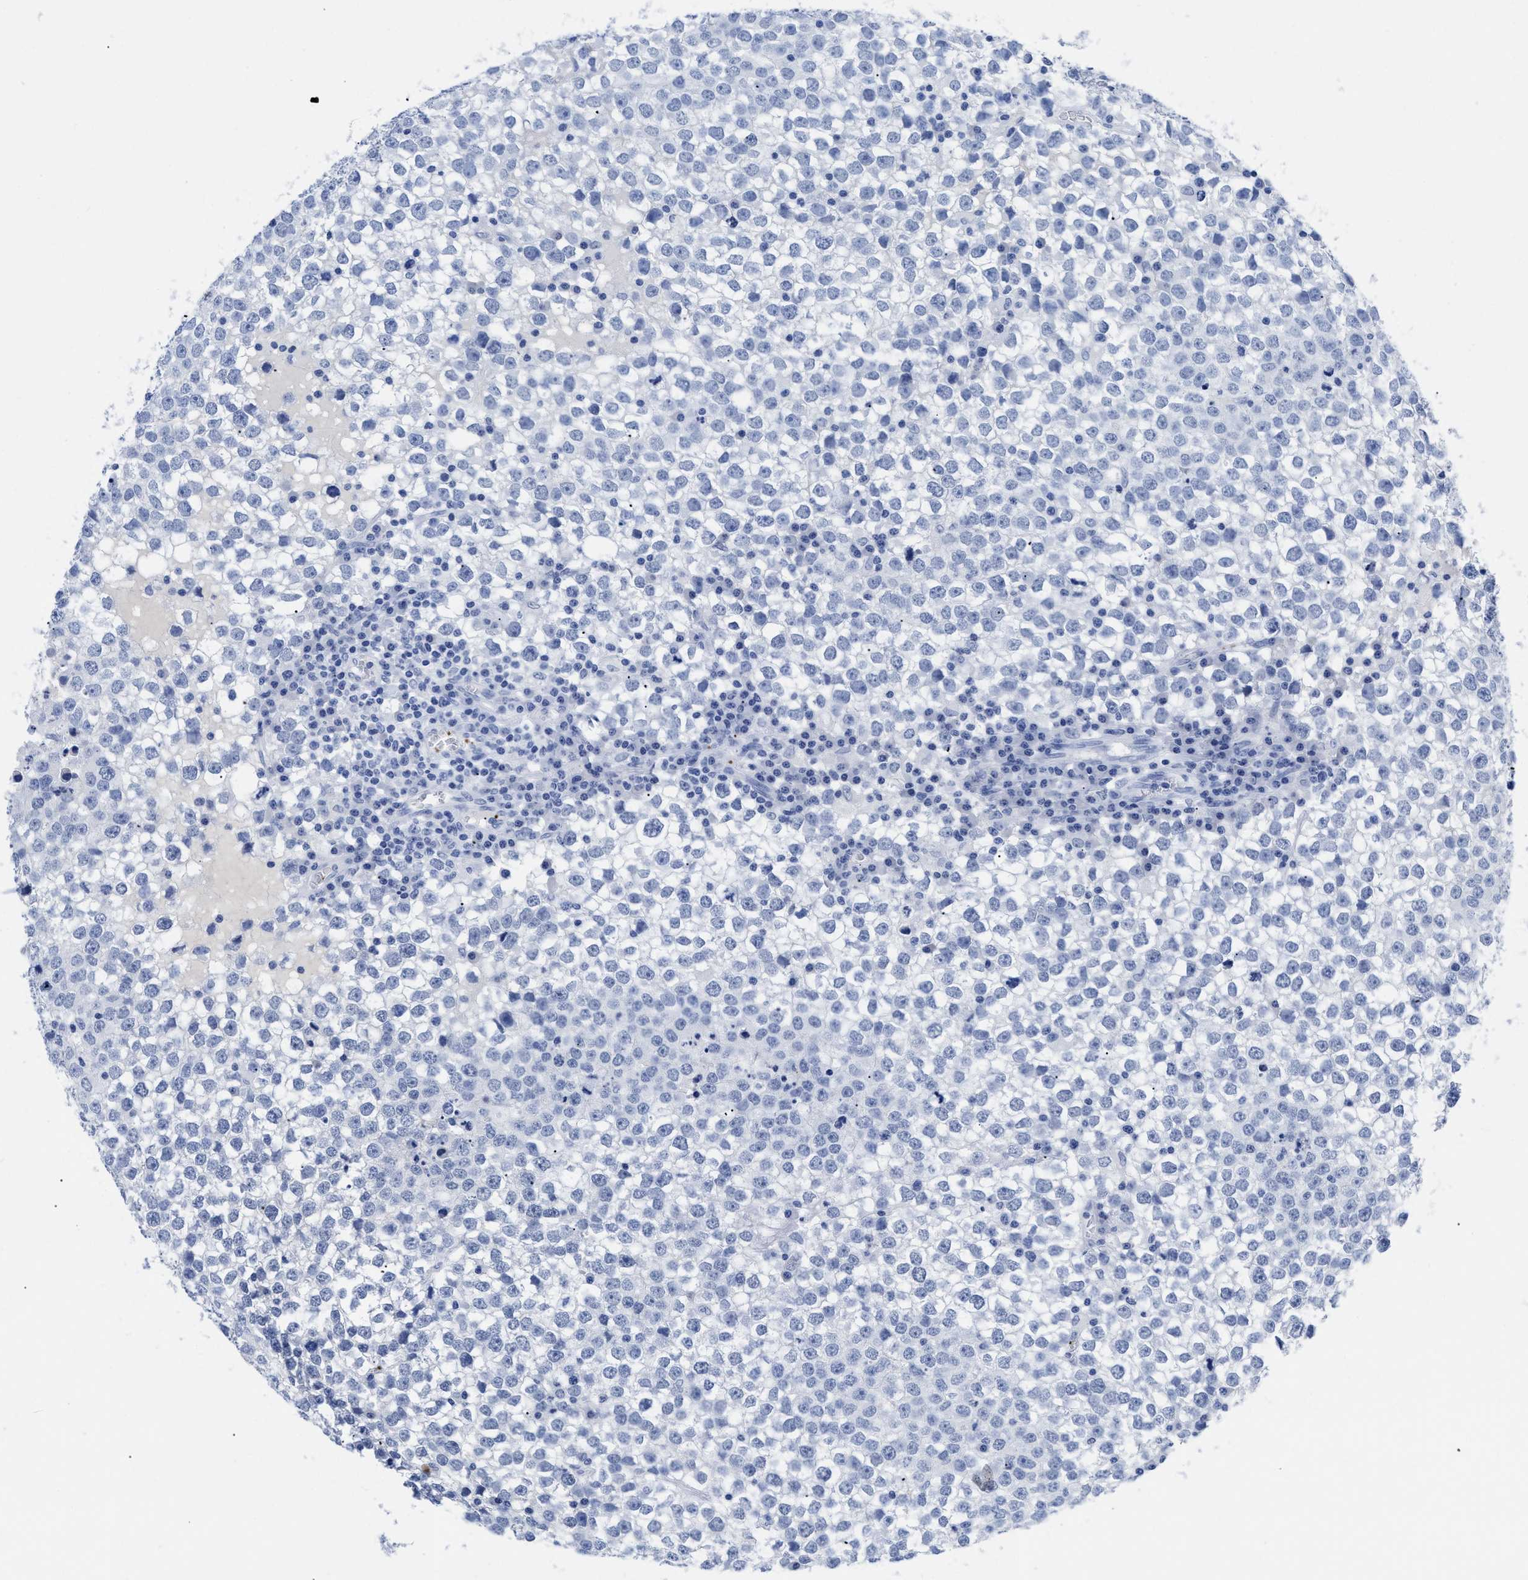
{"staining": {"intensity": "negative", "quantity": "none", "location": "none"}, "tissue": "testis cancer", "cell_type": "Tumor cells", "image_type": "cancer", "snomed": [{"axis": "morphology", "description": "Seminoma, NOS"}, {"axis": "topography", "description": "Testis"}], "caption": "High power microscopy image of an immunohistochemistry (IHC) micrograph of testis seminoma, revealing no significant expression in tumor cells.", "gene": "TREML1", "patient": {"sex": "male", "age": 65}}